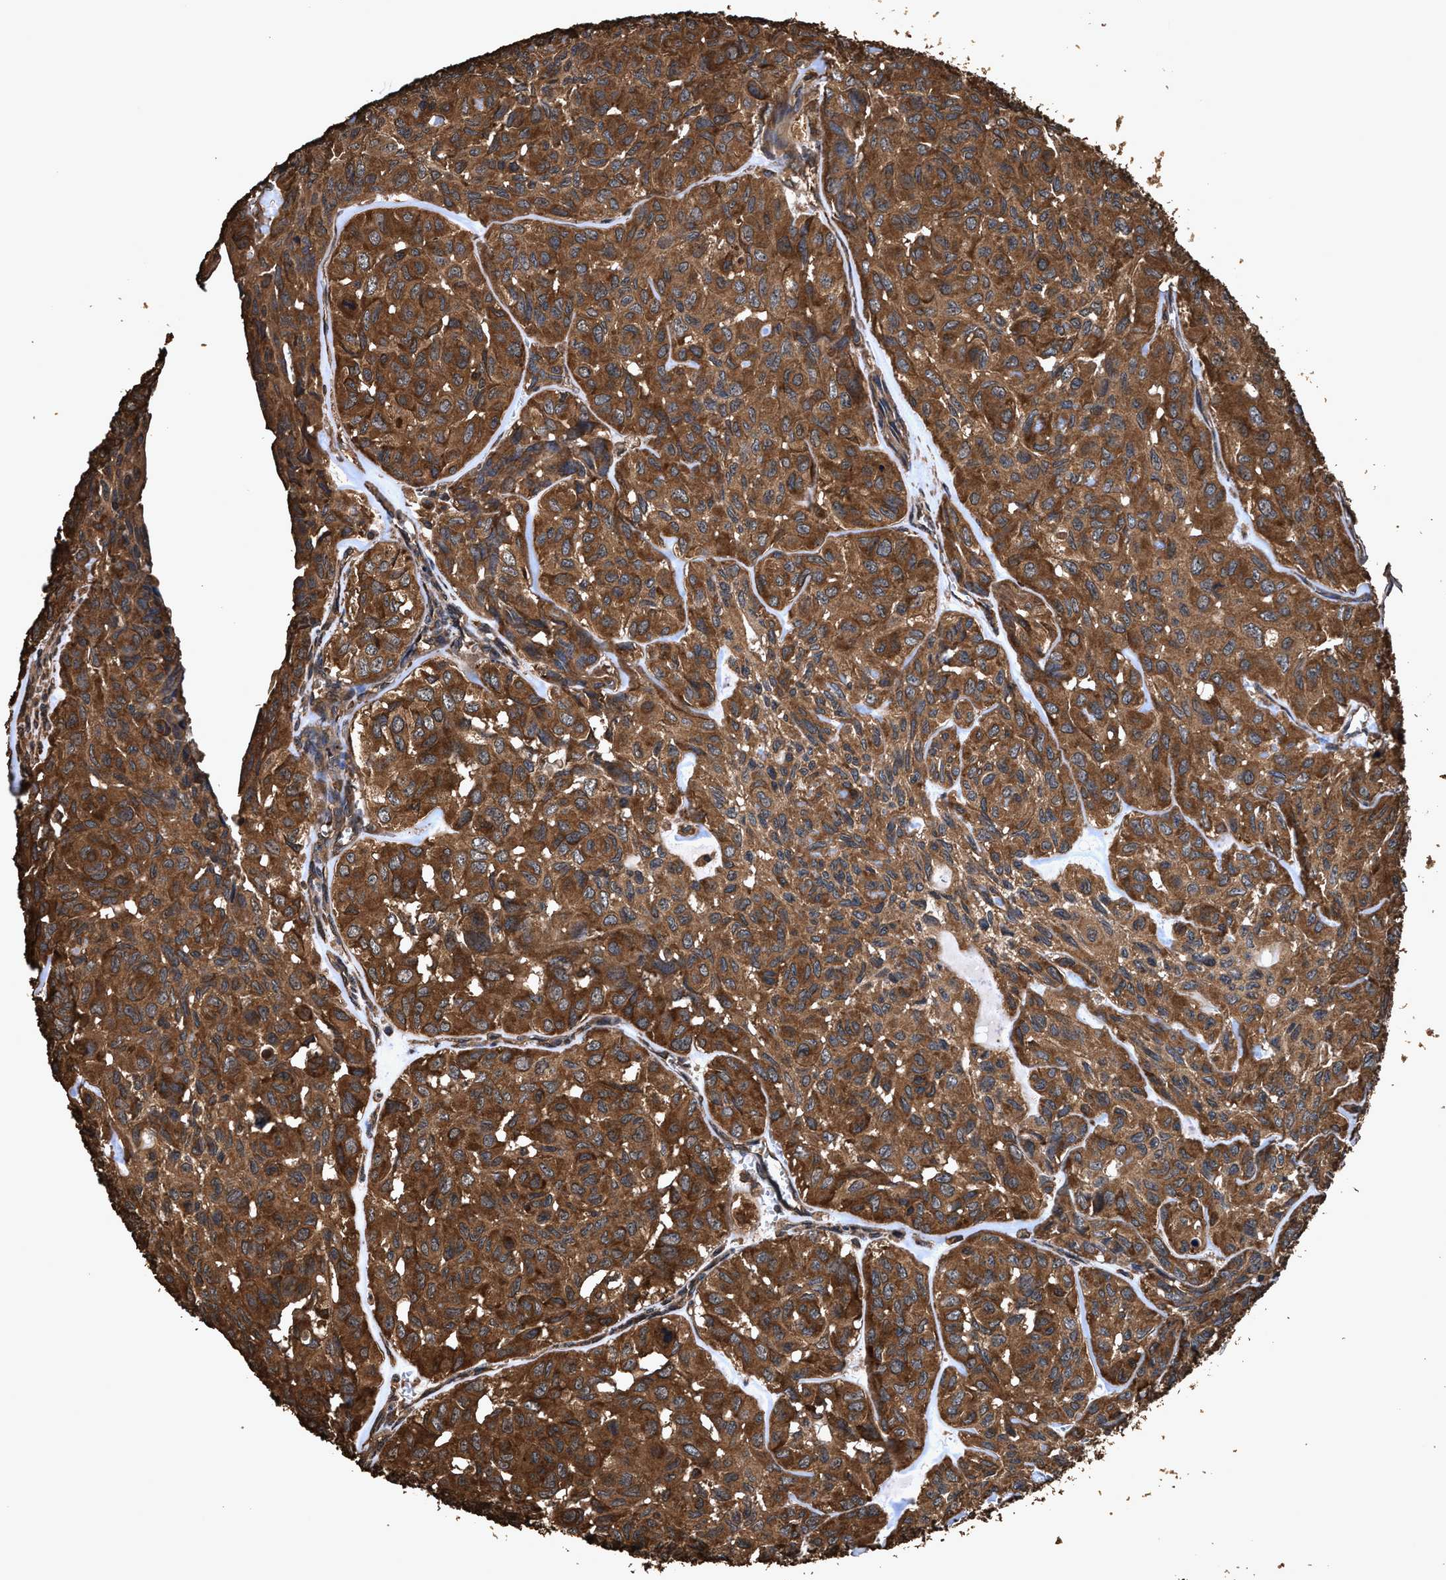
{"staining": {"intensity": "strong", "quantity": ">75%", "location": "cytoplasmic/membranous"}, "tissue": "head and neck cancer", "cell_type": "Tumor cells", "image_type": "cancer", "snomed": [{"axis": "morphology", "description": "Adenocarcinoma, NOS"}, {"axis": "topography", "description": "Salivary gland, NOS"}, {"axis": "topography", "description": "Head-Neck"}], "caption": "Tumor cells reveal high levels of strong cytoplasmic/membranous expression in about >75% of cells in human adenocarcinoma (head and neck).", "gene": "ZMYND19", "patient": {"sex": "female", "age": 76}}